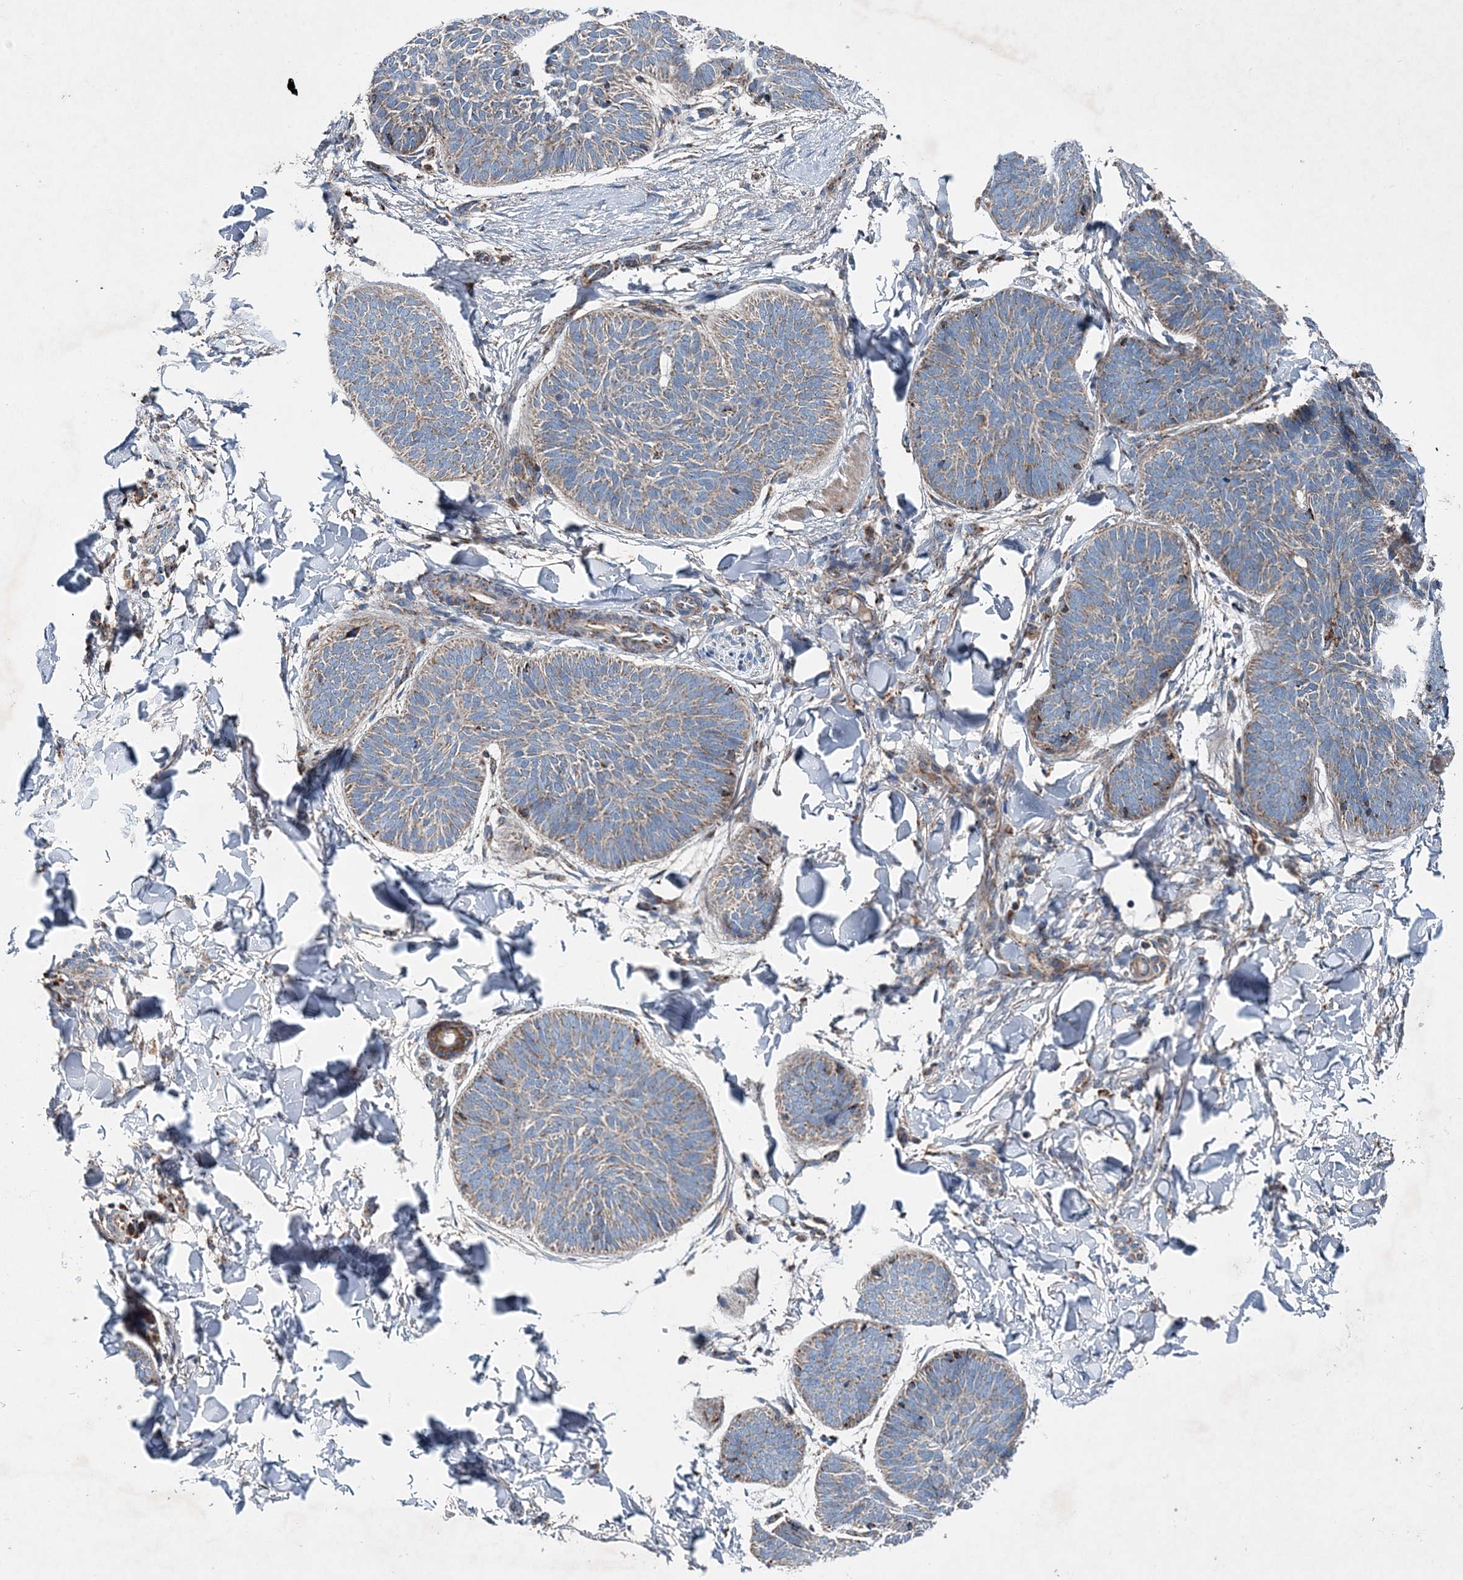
{"staining": {"intensity": "moderate", "quantity": "25%-75%", "location": "cytoplasmic/membranous"}, "tissue": "skin cancer", "cell_type": "Tumor cells", "image_type": "cancer", "snomed": [{"axis": "morphology", "description": "Normal tissue, NOS"}, {"axis": "morphology", "description": "Basal cell carcinoma"}, {"axis": "topography", "description": "Skin"}], "caption": "Skin cancer (basal cell carcinoma) was stained to show a protein in brown. There is medium levels of moderate cytoplasmic/membranous expression in approximately 25%-75% of tumor cells.", "gene": "SPAG16", "patient": {"sex": "male", "age": 50}}